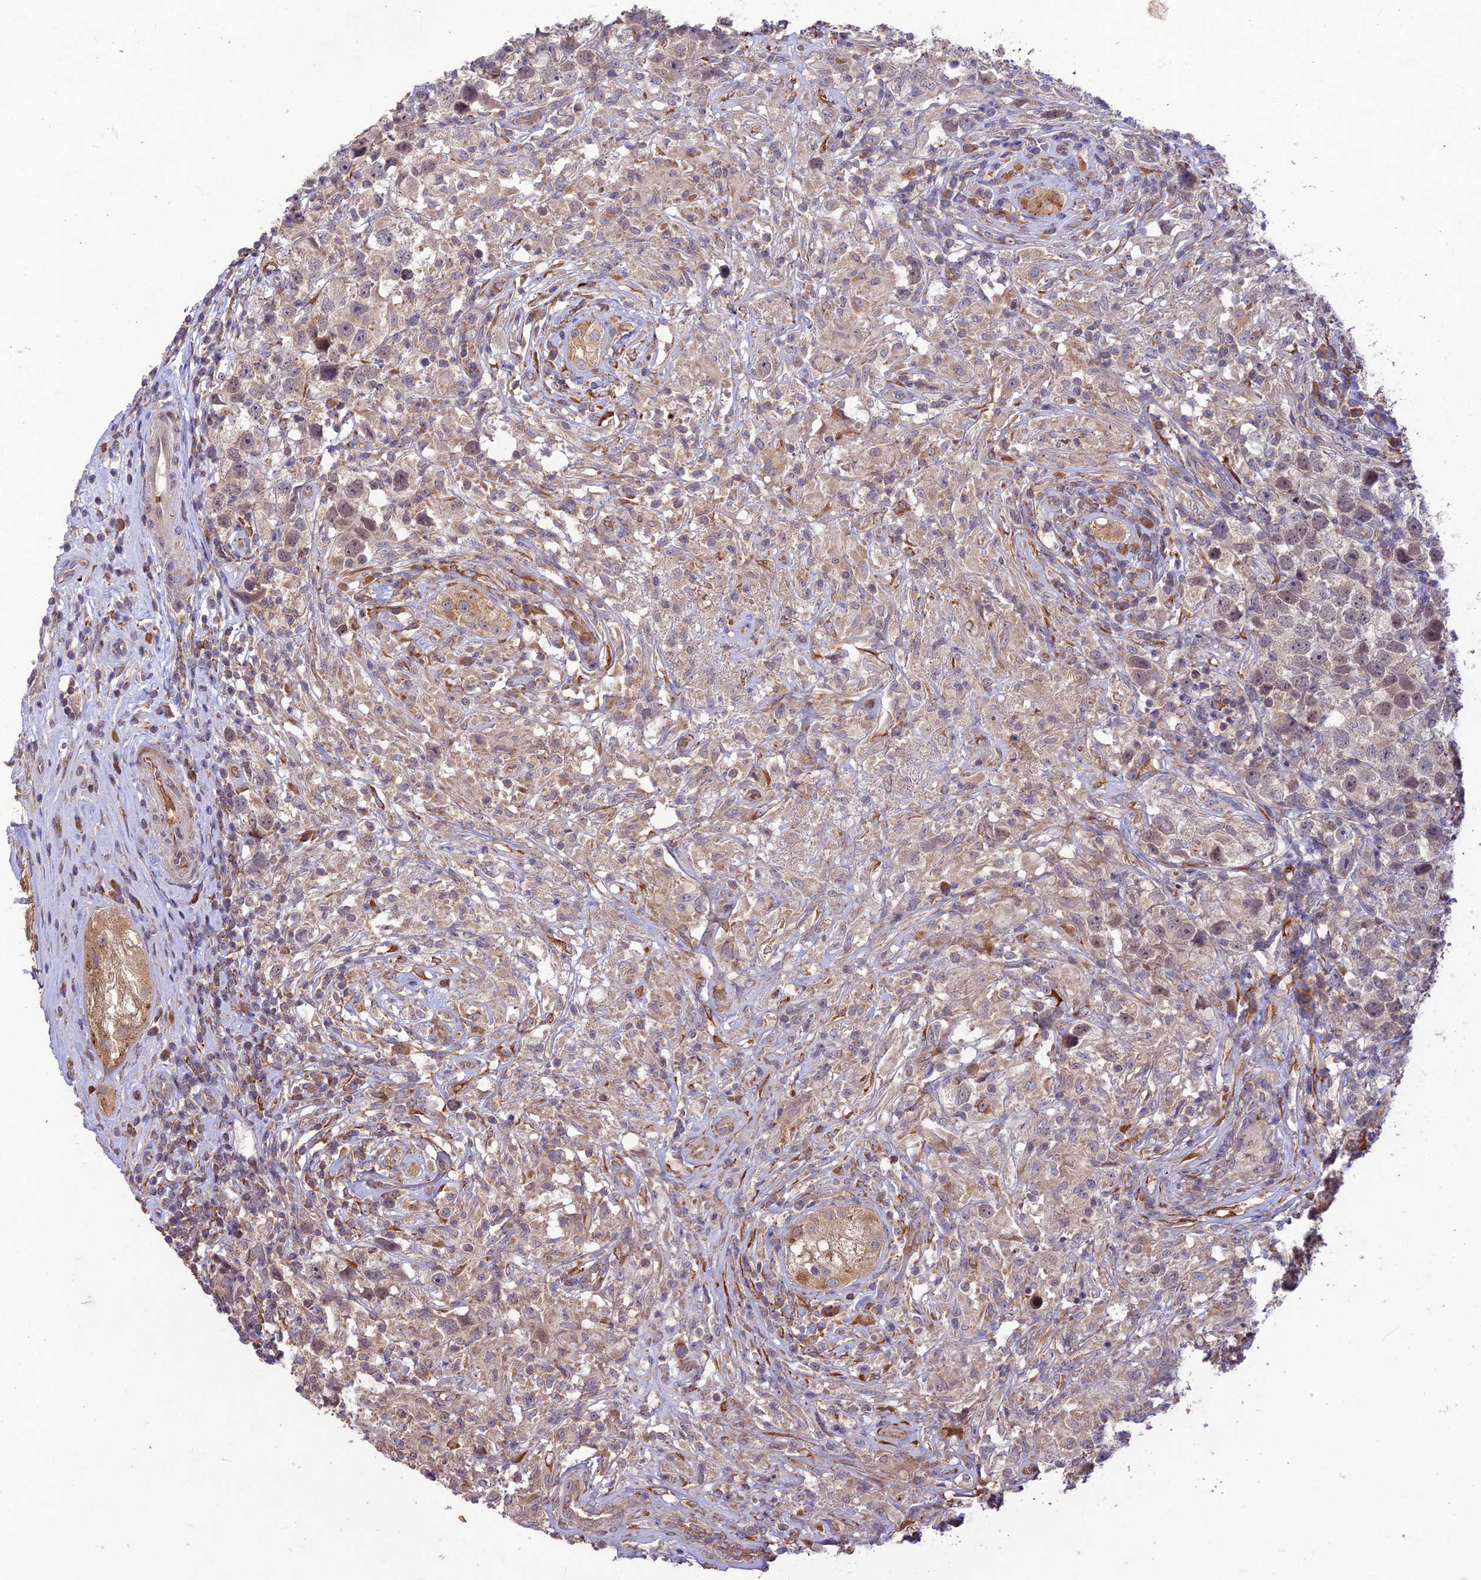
{"staining": {"intensity": "weak", "quantity": "25%-75%", "location": "cytoplasmic/membranous"}, "tissue": "testis cancer", "cell_type": "Tumor cells", "image_type": "cancer", "snomed": [{"axis": "morphology", "description": "Seminoma, NOS"}, {"axis": "topography", "description": "Testis"}], "caption": "Testis cancer tissue reveals weak cytoplasmic/membranous staining in about 25%-75% of tumor cells, visualized by immunohistochemistry. Using DAB (brown) and hematoxylin (blue) stains, captured at high magnification using brightfield microscopy.", "gene": "PPP1R11", "patient": {"sex": "male", "age": 49}}